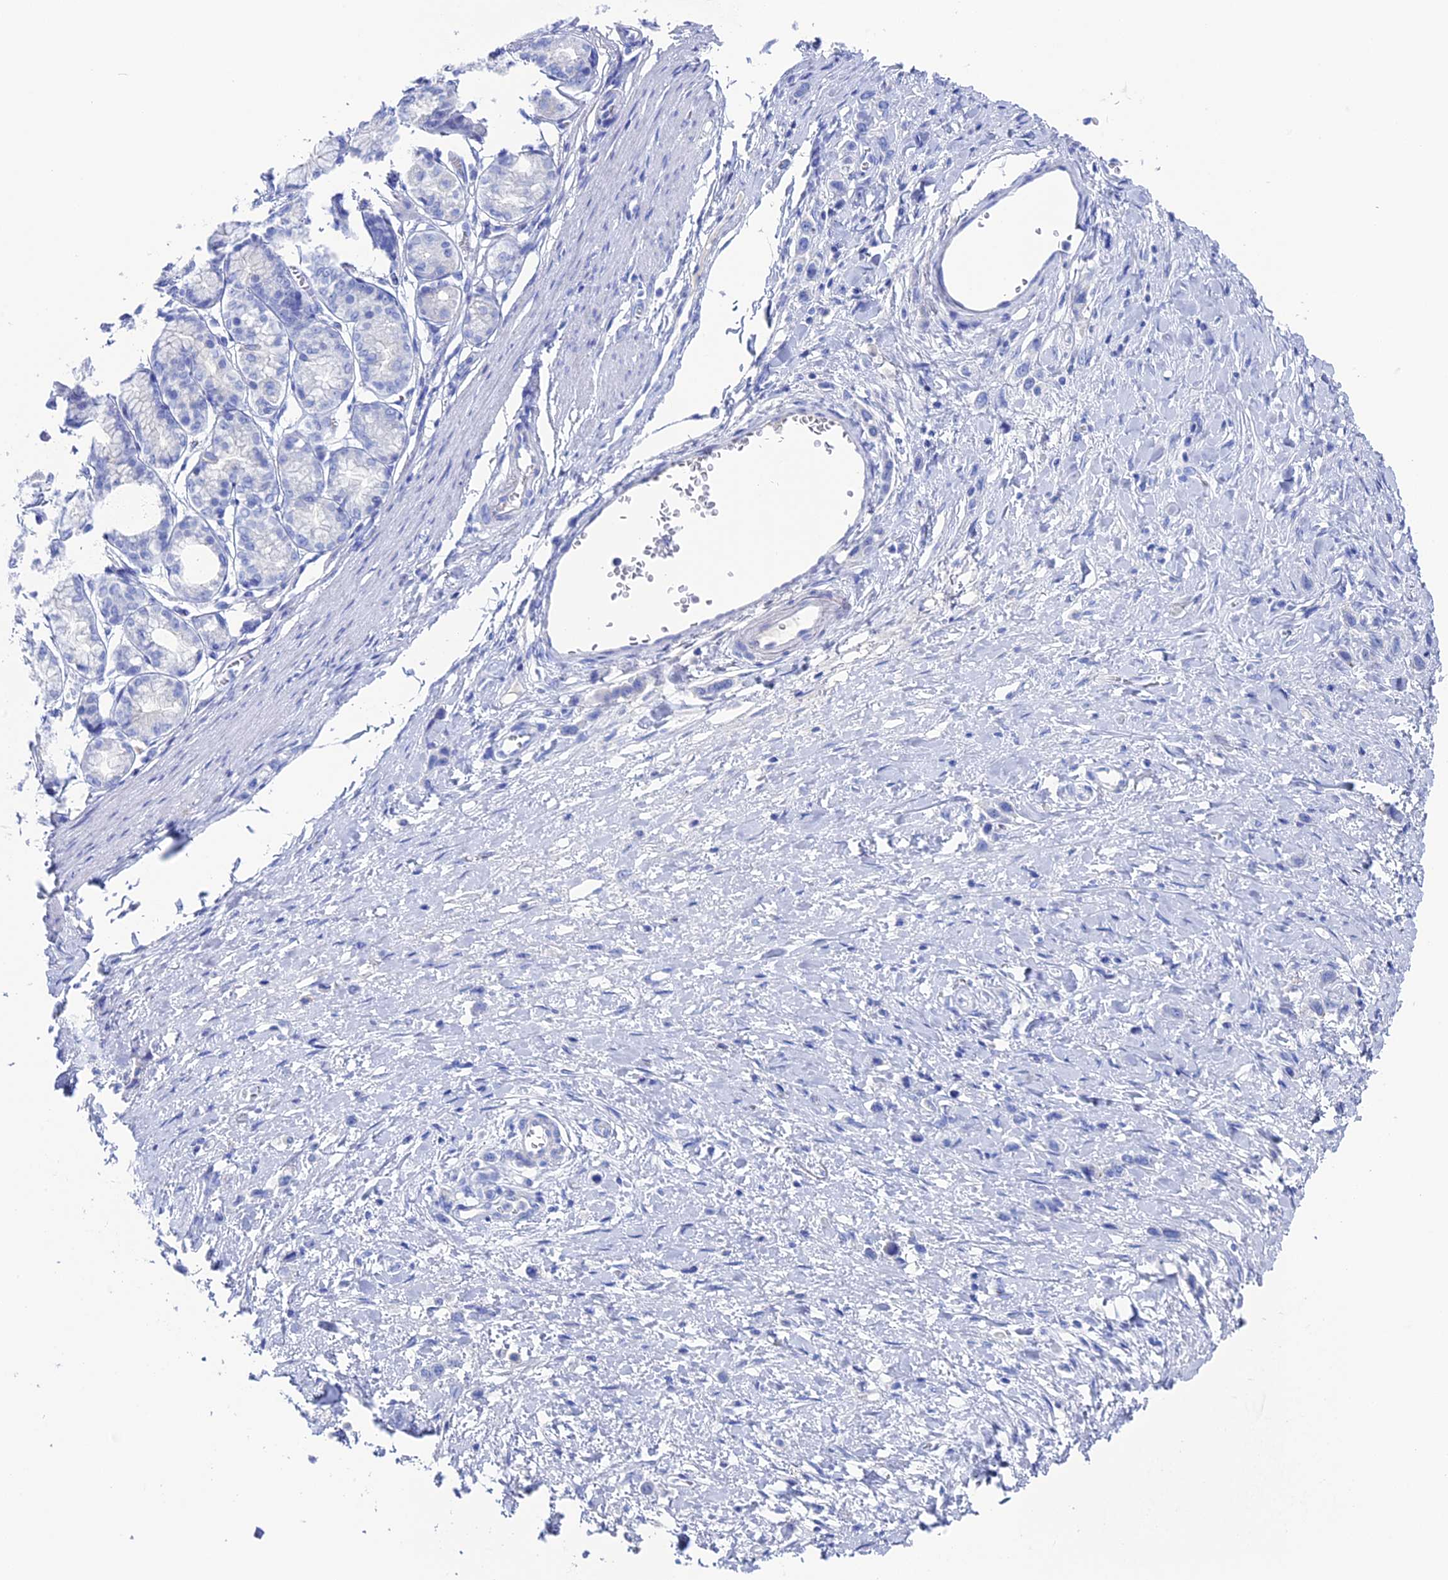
{"staining": {"intensity": "negative", "quantity": "none", "location": "none"}, "tissue": "stomach cancer", "cell_type": "Tumor cells", "image_type": "cancer", "snomed": [{"axis": "morphology", "description": "Adenocarcinoma, NOS"}, {"axis": "topography", "description": "Stomach"}], "caption": "The IHC image has no significant expression in tumor cells of stomach cancer tissue. (DAB IHC visualized using brightfield microscopy, high magnification).", "gene": "UNC119", "patient": {"sex": "female", "age": 65}}